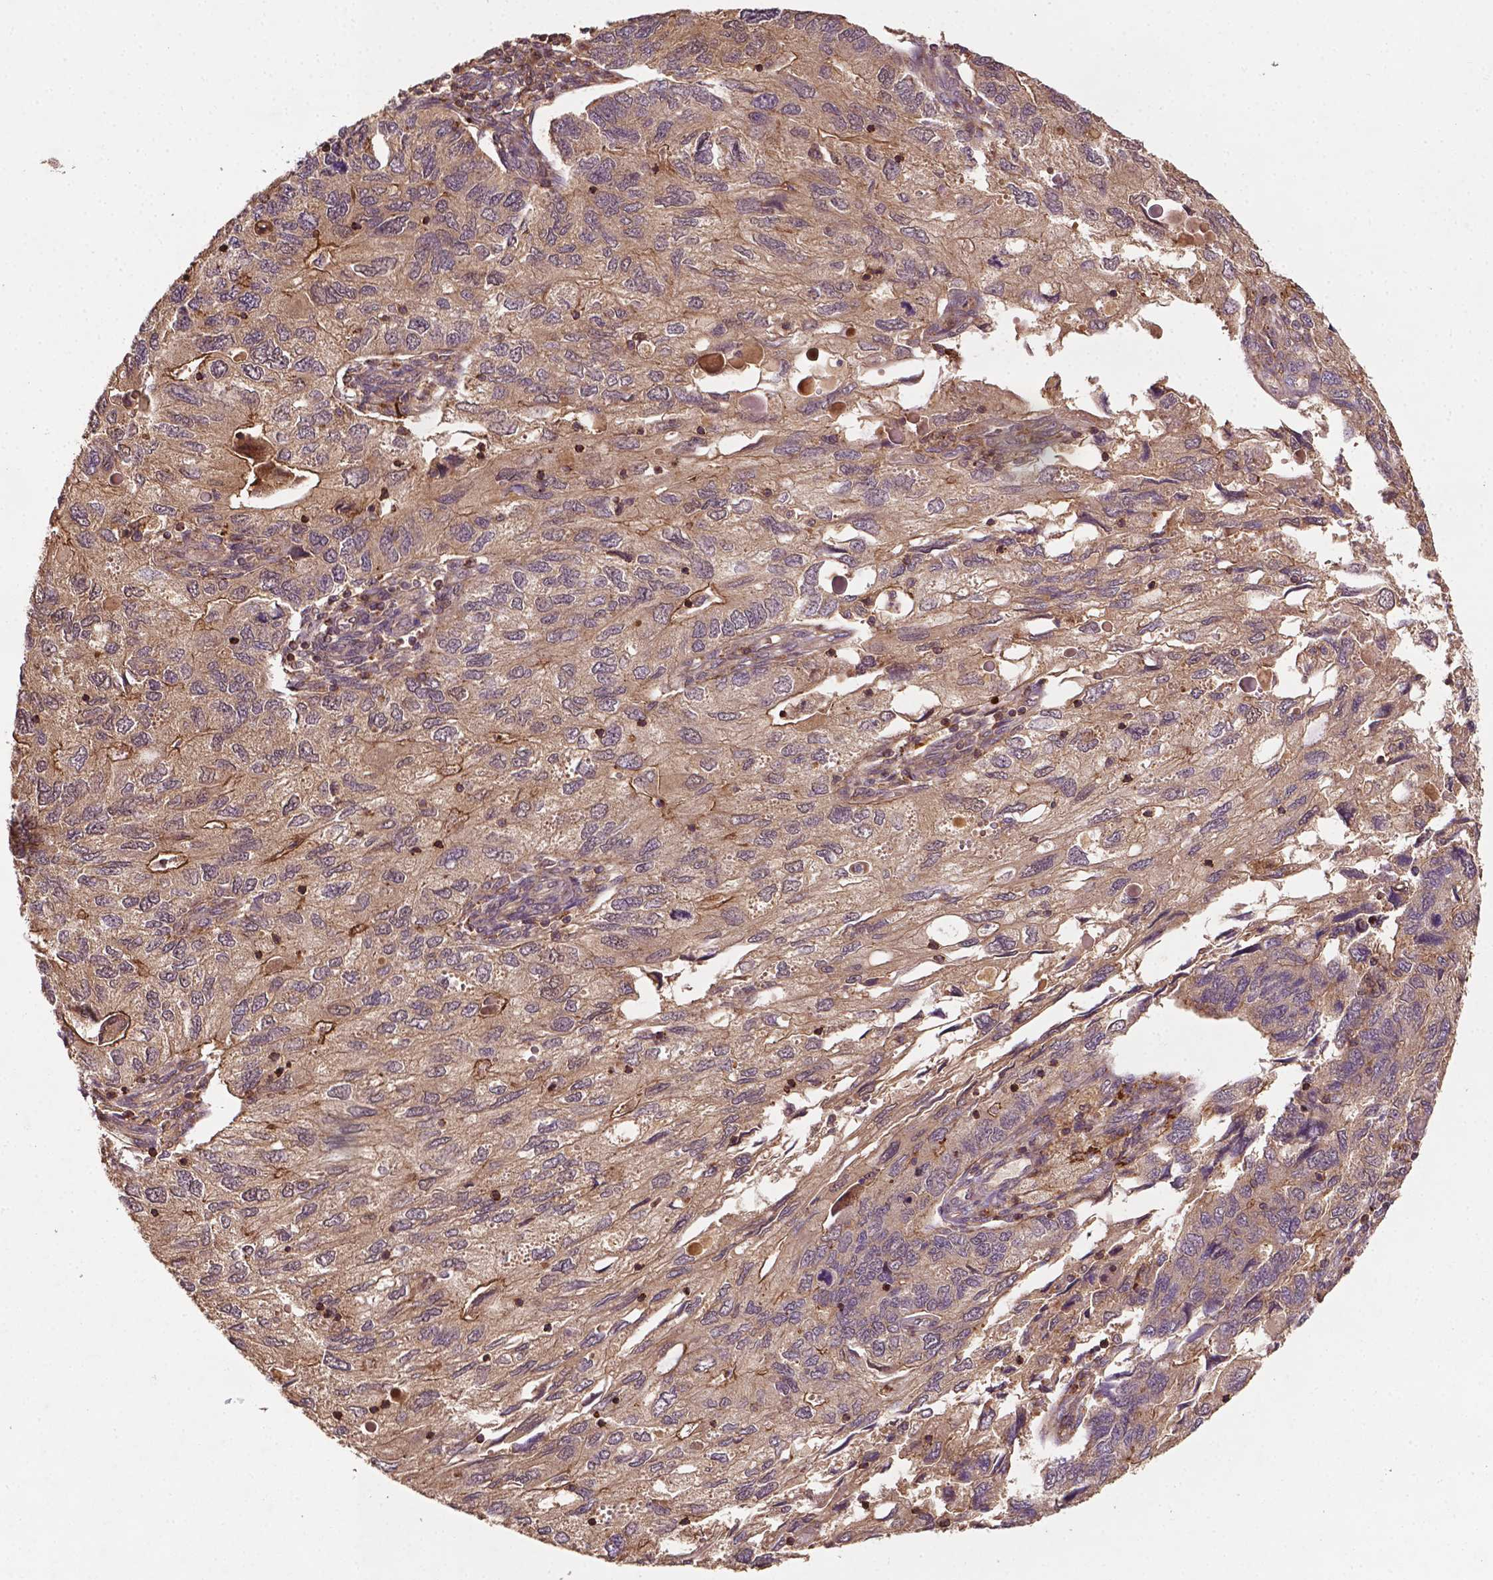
{"staining": {"intensity": "weak", "quantity": ">75%", "location": "cytoplasmic/membranous"}, "tissue": "endometrial cancer", "cell_type": "Tumor cells", "image_type": "cancer", "snomed": [{"axis": "morphology", "description": "Carcinoma, NOS"}, {"axis": "topography", "description": "Uterus"}], "caption": "Protein analysis of endometrial cancer tissue demonstrates weak cytoplasmic/membranous staining in about >75% of tumor cells.", "gene": "ZMYND19", "patient": {"sex": "female", "age": 76}}